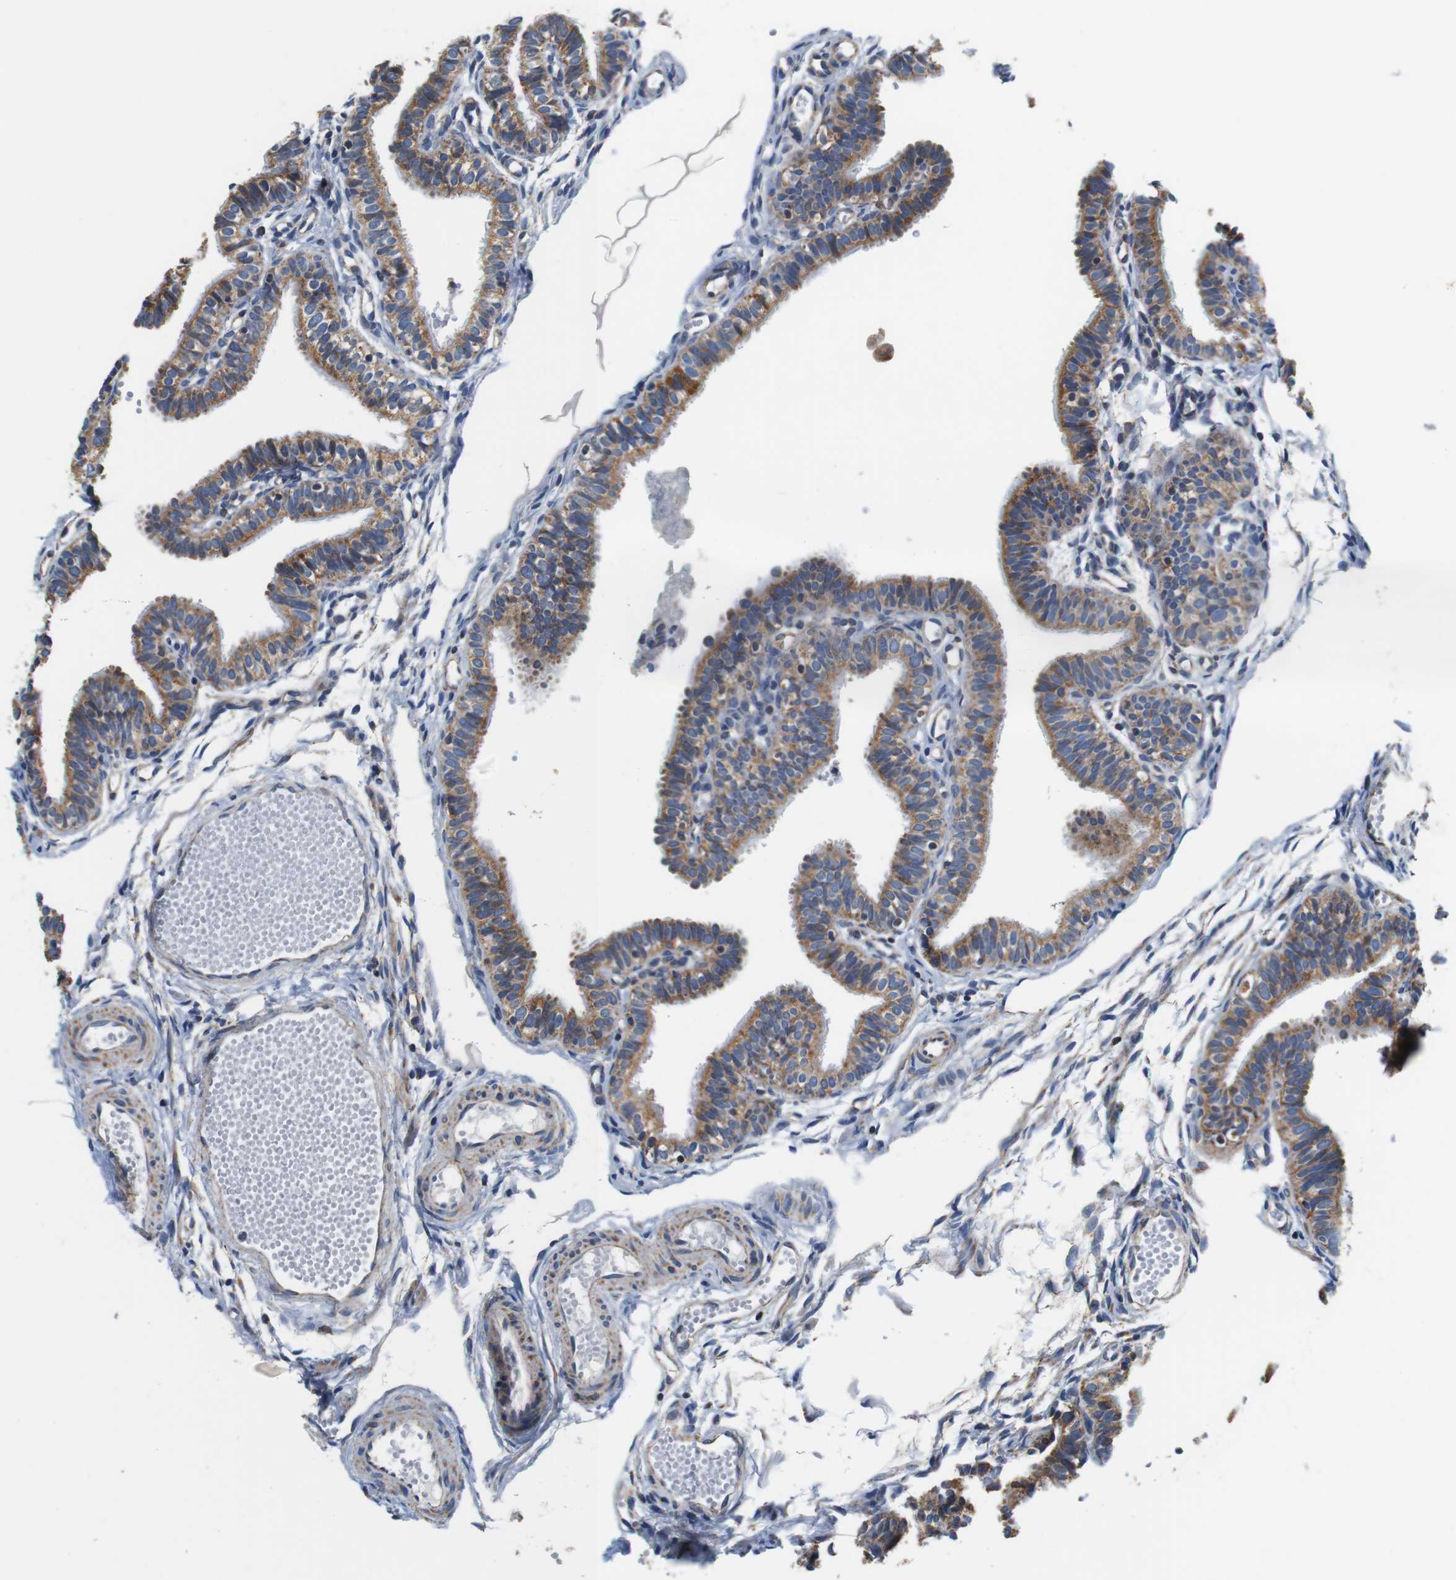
{"staining": {"intensity": "moderate", "quantity": ">75%", "location": "cytoplasmic/membranous"}, "tissue": "fallopian tube", "cell_type": "Glandular cells", "image_type": "normal", "snomed": [{"axis": "morphology", "description": "Normal tissue, NOS"}, {"axis": "topography", "description": "Fallopian tube"}, {"axis": "topography", "description": "Placenta"}], "caption": "Benign fallopian tube demonstrates moderate cytoplasmic/membranous positivity in about >75% of glandular cells.", "gene": "LRP4", "patient": {"sex": "female", "age": 34}}